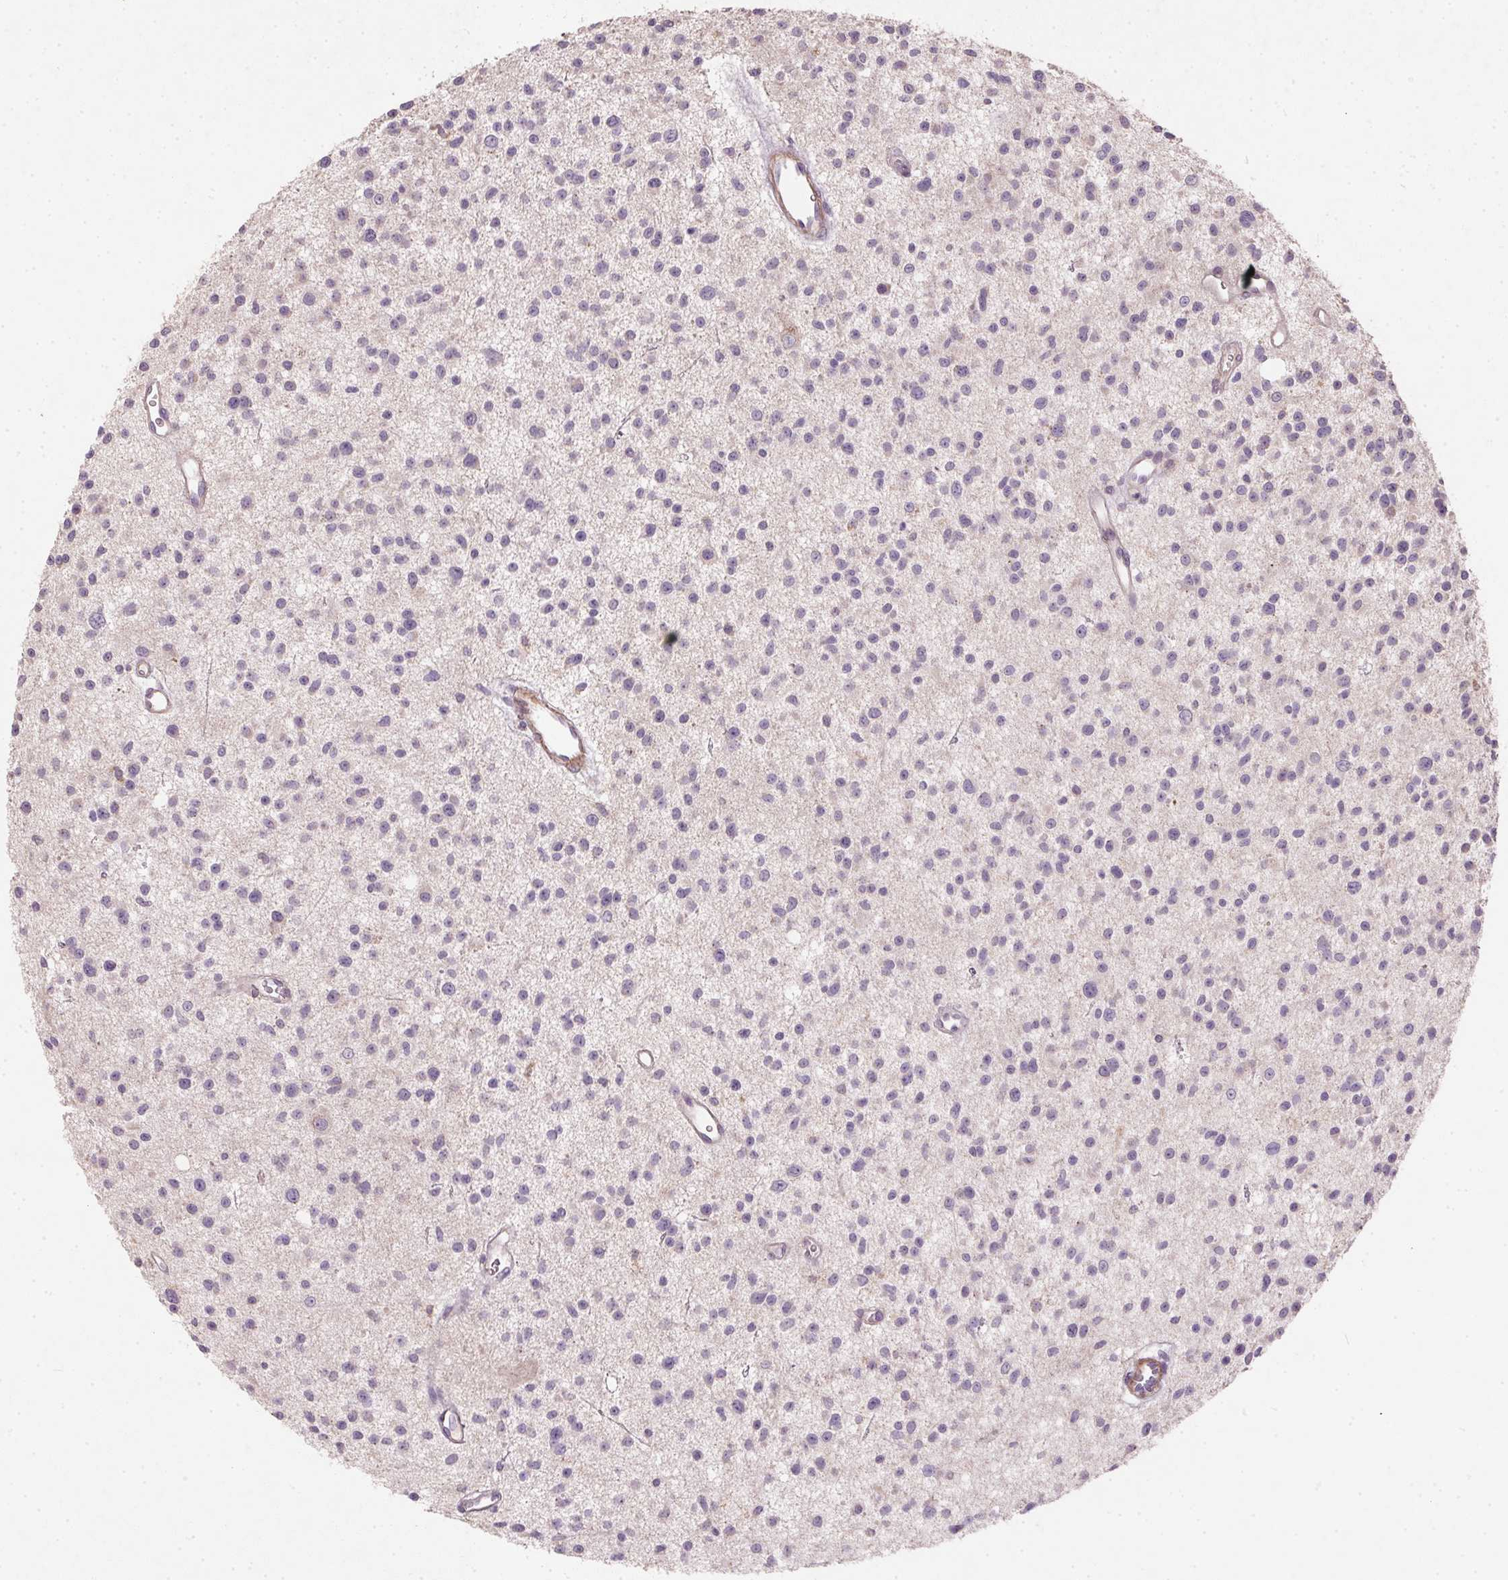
{"staining": {"intensity": "negative", "quantity": "none", "location": "none"}, "tissue": "glioma", "cell_type": "Tumor cells", "image_type": "cancer", "snomed": [{"axis": "morphology", "description": "Glioma, malignant, Low grade"}, {"axis": "topography", "description": "Brain"}], "caption": "This photomicrograph is of low-grade glioma (malignant) stained with IHC to label a protein in brown with the nuclei are counter-stained blue. There is no staining in tumor cells.", "gene": "KCNK15", "patient": {"sex": "male", "age": 43}}